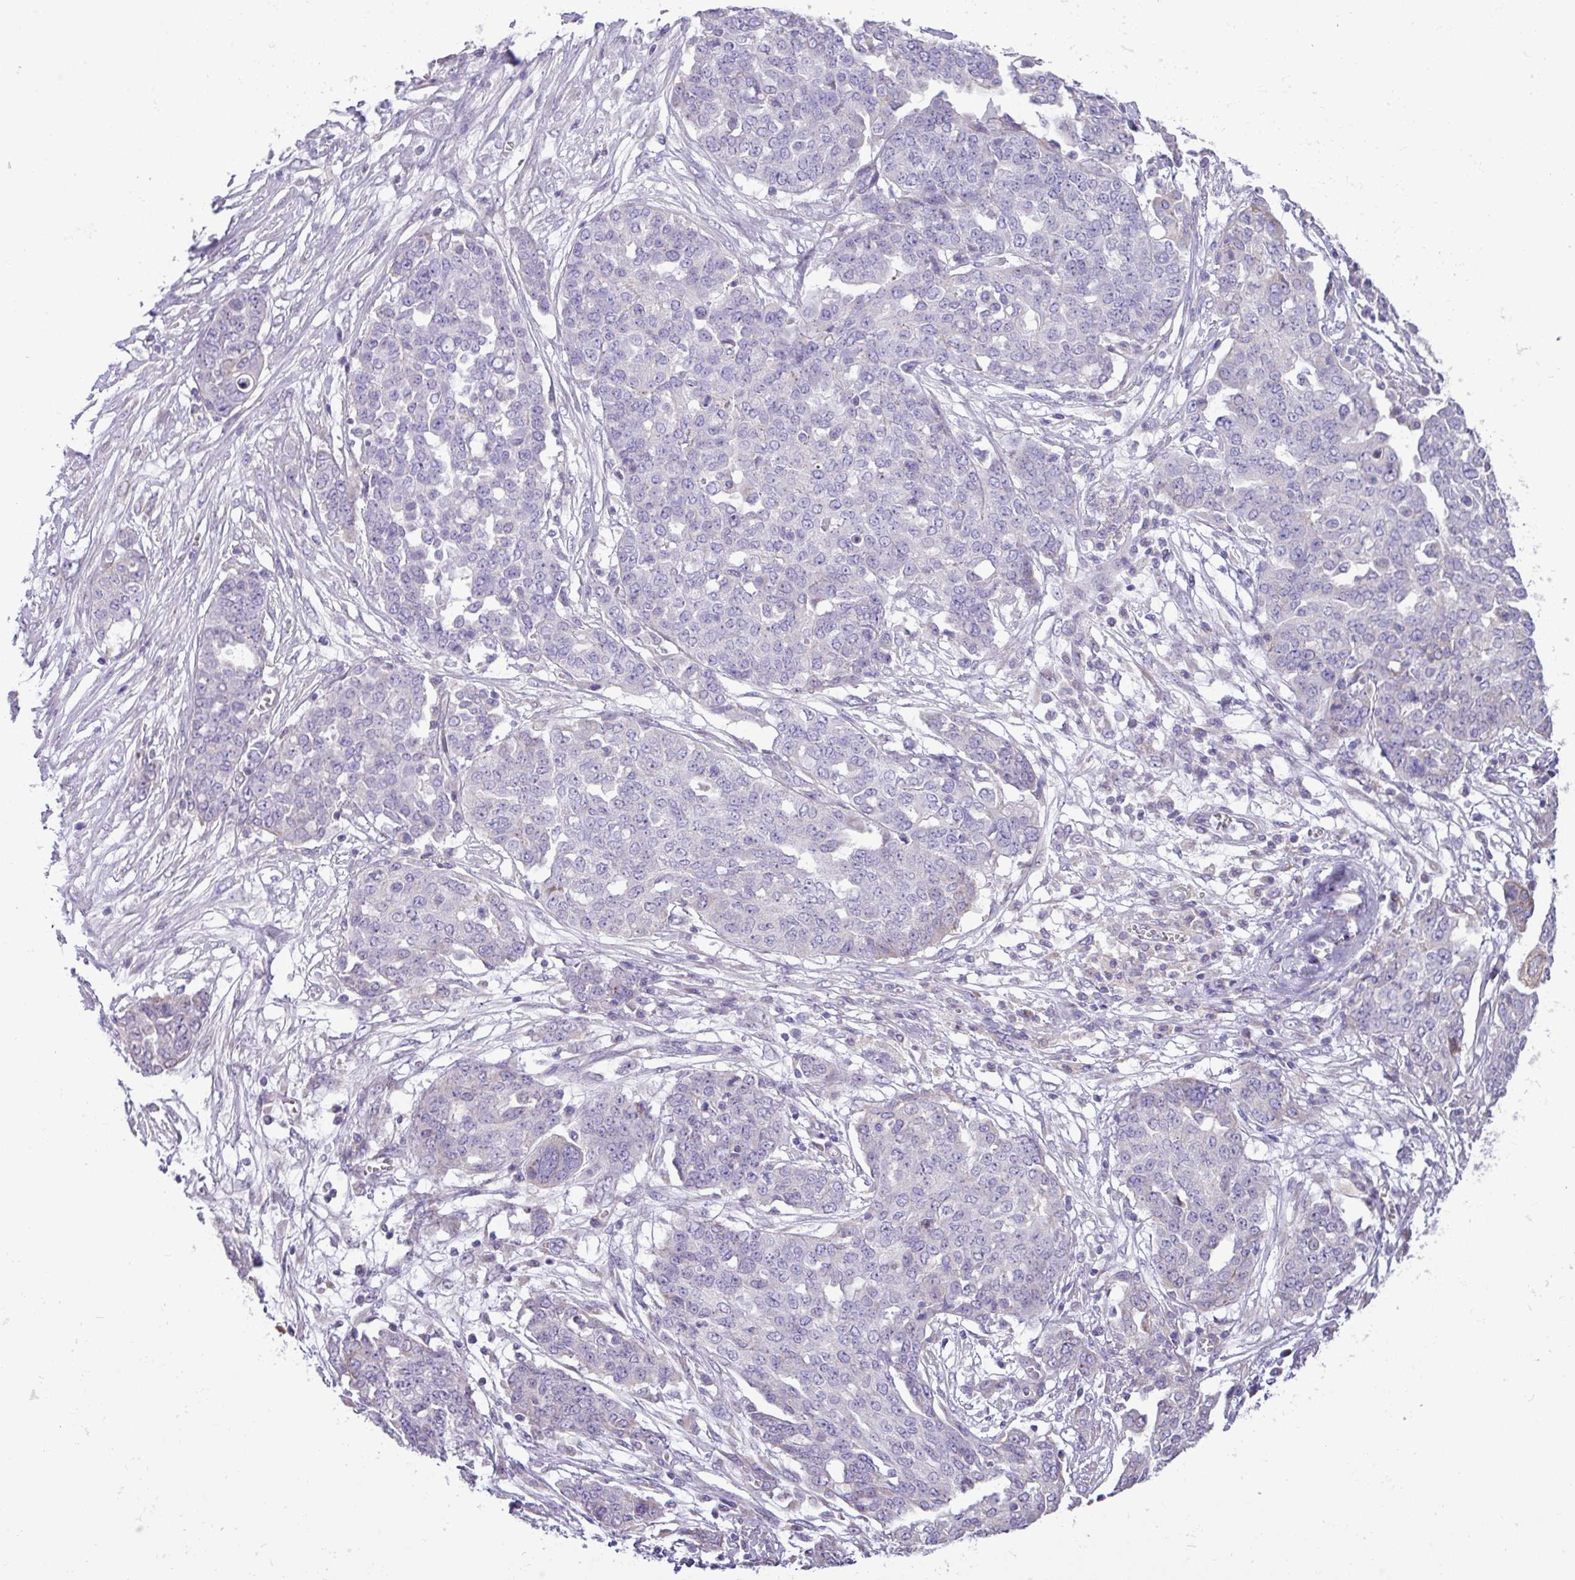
{"staining": {"intensity": "negative", "quantity": "none", "location": "none"}, "tissue": "ovarian cancer", "cell_type": "Tumor cells", "image_type": "cancer", "snomed": [{"axis": "morphology", "description": "Cystadenocarcinoma, serous, NOS"}, {"axis": "topography", "description": "Soft tissue"}, {"axis": "topography", "description": "Ovary"}], "caption": "High magnification brightfield microscopy of ovarian cancer stained with DAB (3,3'-diaminobenzidine) (brown) and counterstained with hematoxylin (blue): tumor cells show no significant staining.", "gene": "IRGC", "patient": {"sex": "female", "age": 57}}